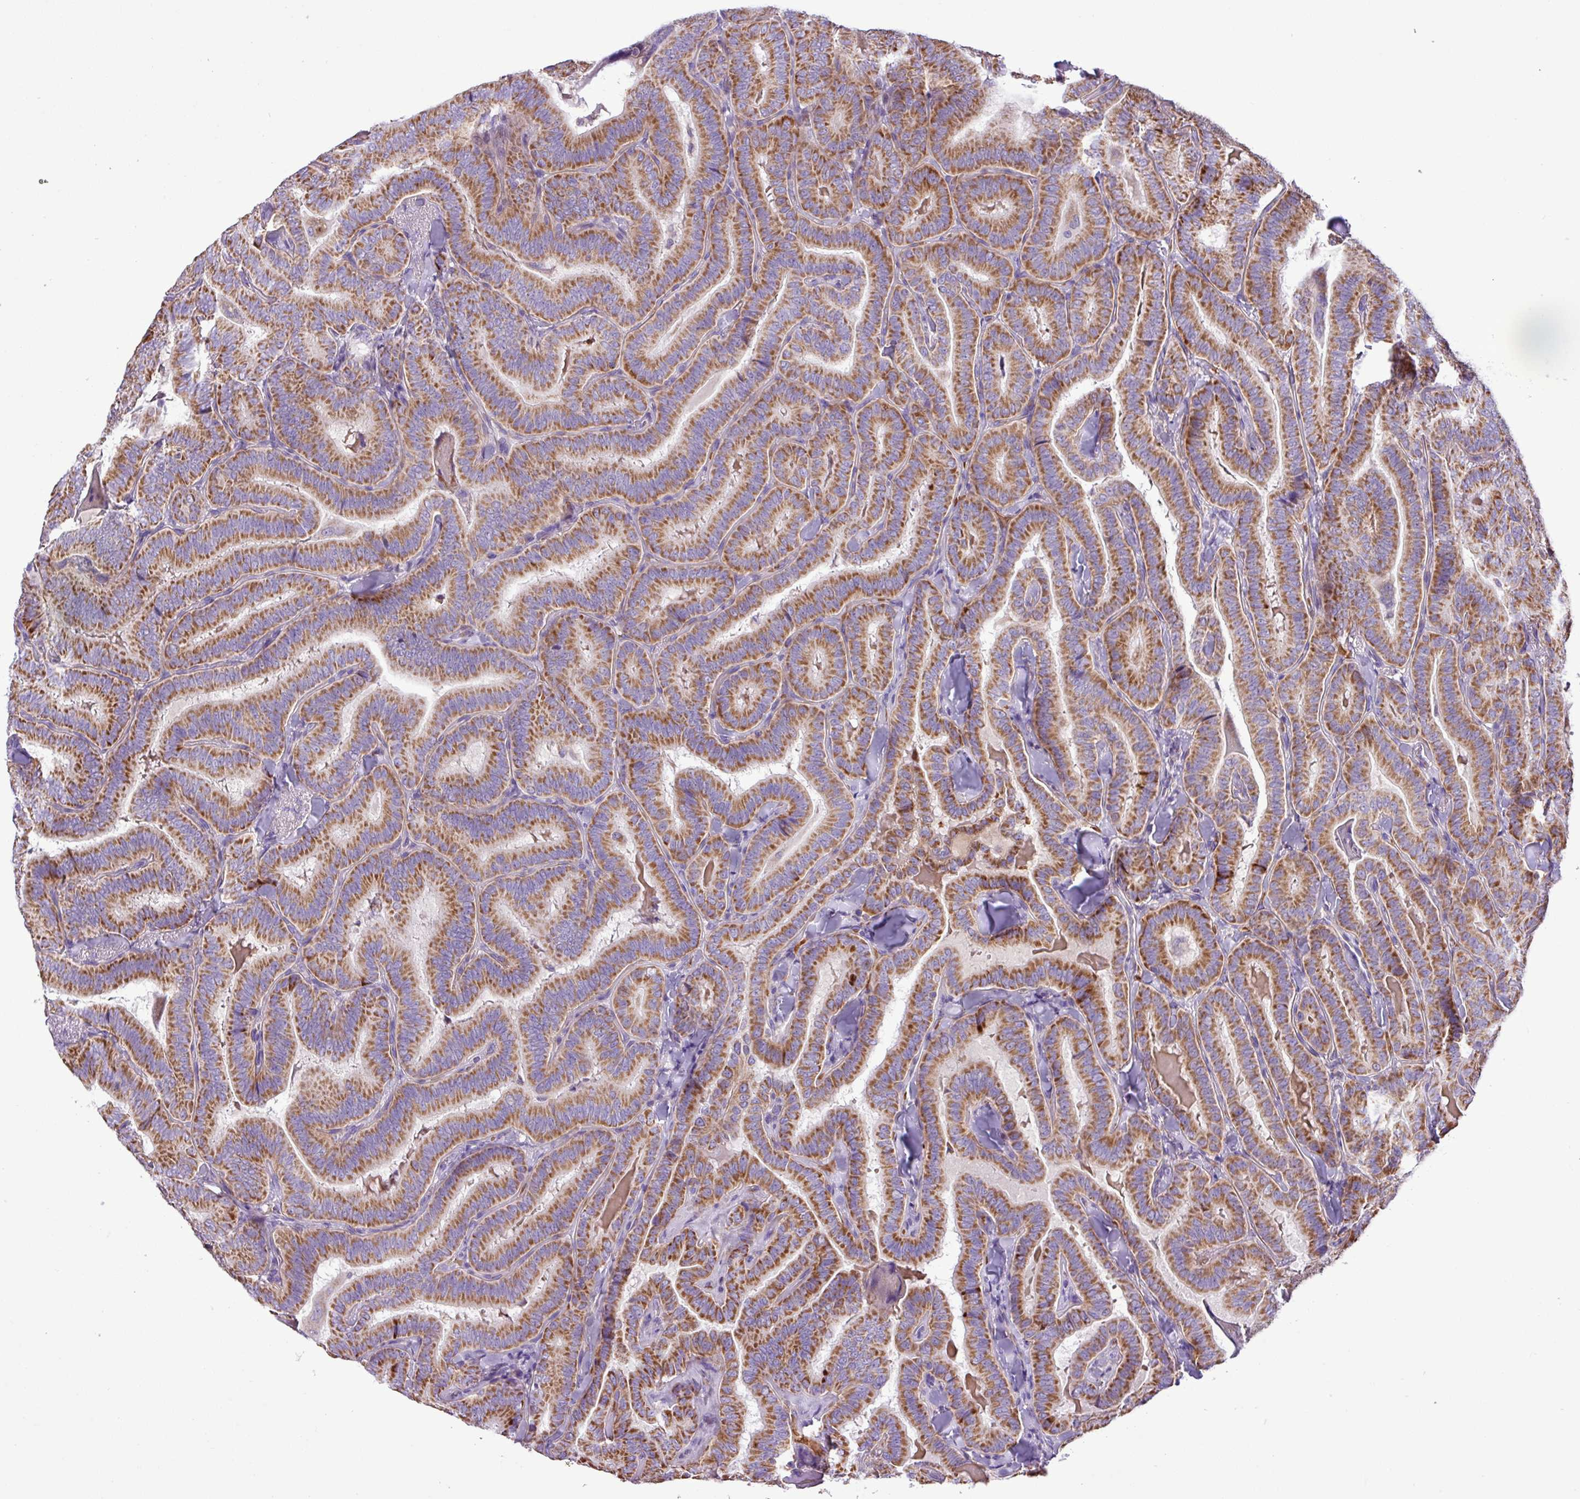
{"staining": {"intensity": "strong", "quantity": ">75%", "location": "cytoplasmic/membranous"}, "tissue": "thyroid cancer", "cell_type": "Tumor cells", "image_type": "cancer", "snomed": [{"axis": "morphology", "description": "Papillary adenocarcinoma, NOS"}, {"axis": "topography", "description": "Thyroid gland"}], "caption": "A micrograph of papillary adenocarcinoma (thyroid) stained for a protein demonstrates strong cytoplasmic/membranous brown staining in tumor cells.", "gene": "FAM183A", "patient": {"sex": "male", "age": 61}}